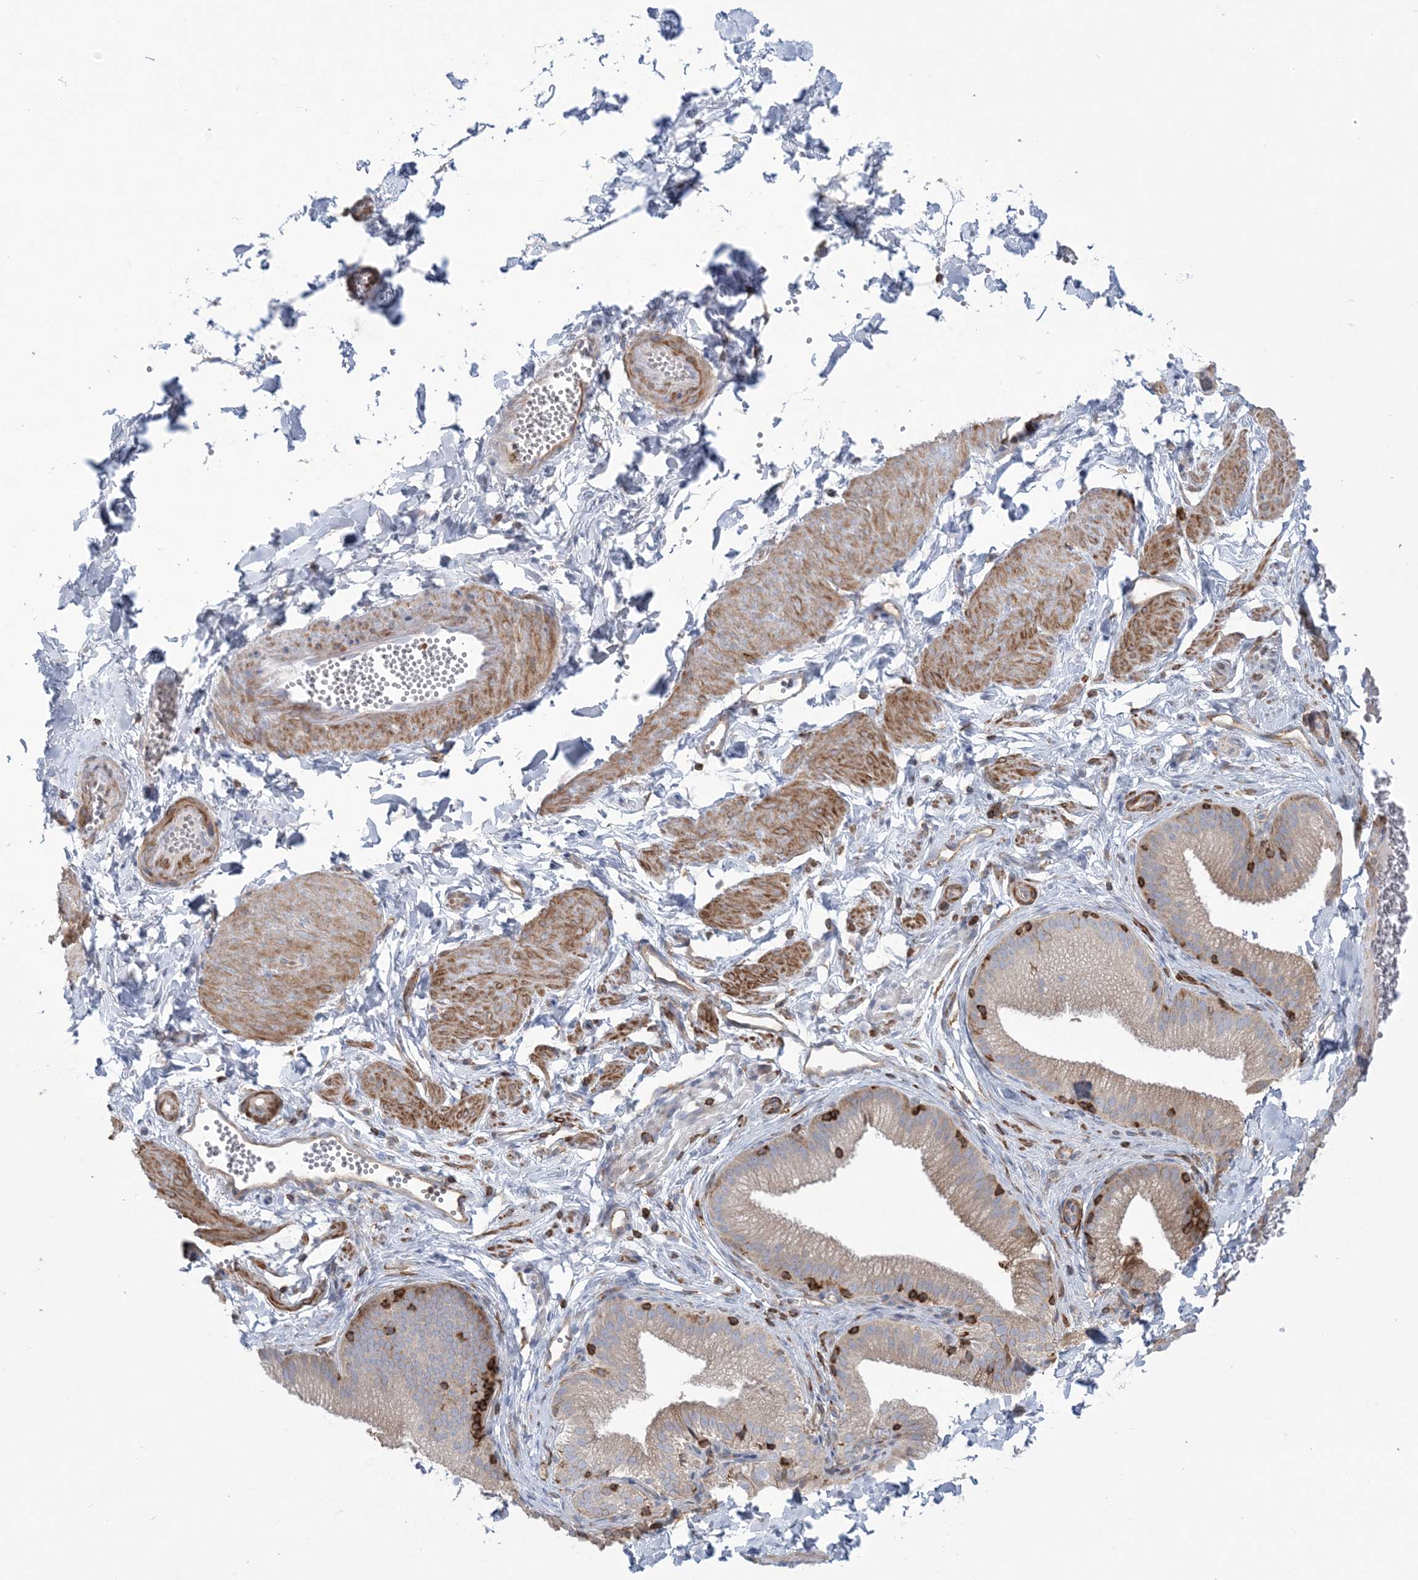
{"staining": {"intensity": "negative", "quantity": "none", "location": "none"}, "tissue": "adipose tissue", "cell_type": "Adipocytes", "image_type": "normal", "snomed": [{"axis": "morphology", "description": "Normal tissue, NOS"}, {"axis": "topography", "description": "Gallbladder"}, {"axis": "topography", "description": "Peripheral nerve tissue"}], "caption": "High power microscopy micrograph of an immunohistochemistry (IHC) histopathology image of normal adipose tissue, revealing no significant expression in adipocytes.", "gene": "ARHGAP30", "patient": {"sex": "male", "age": 38}}